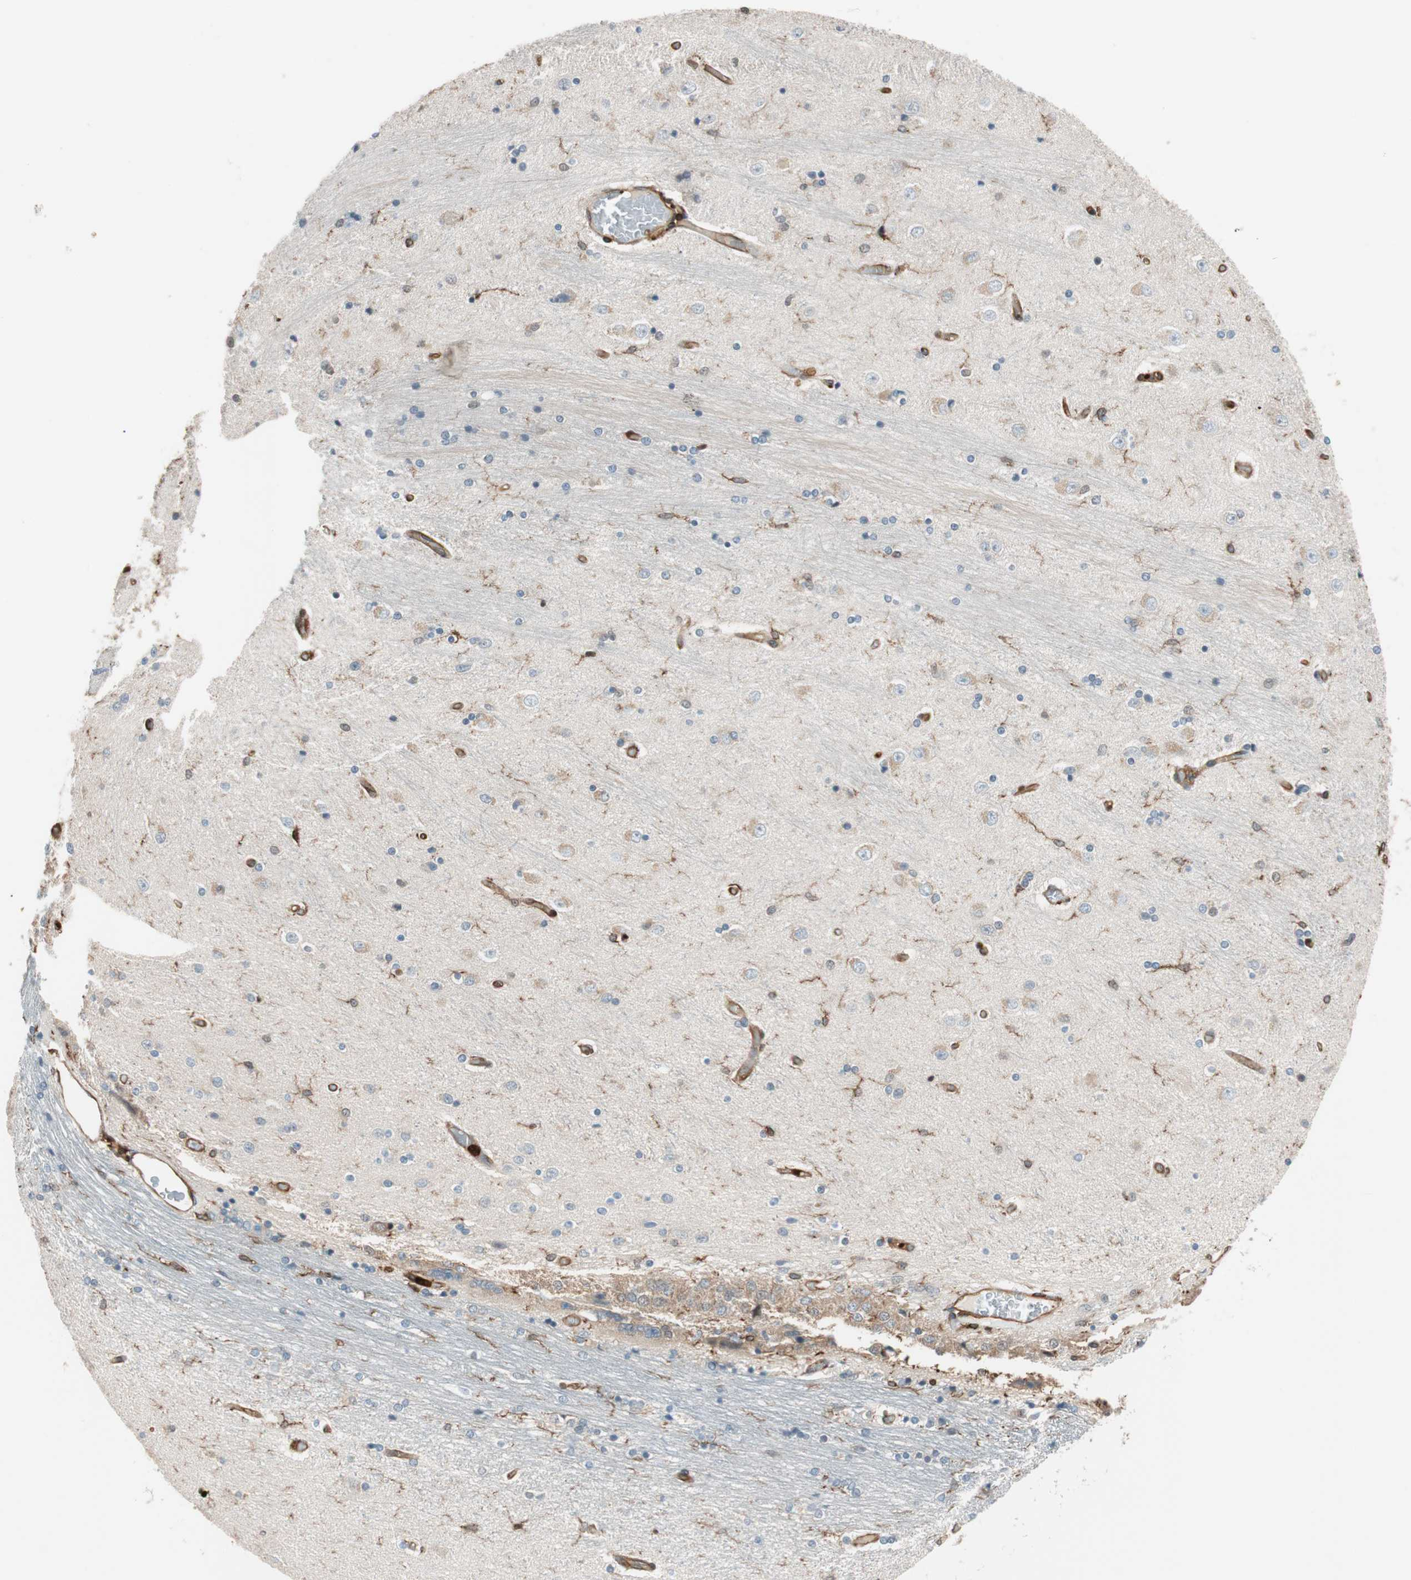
{"staining": {"intensity": "weak", "quantity": "25%-75%", "location": "cytoplasmic/membranous"}, "tissue": "hippocampus", "cell_type": "Glial cells", "image_type": "normal", "snomed": [{"axis": "morphology", "description": "Normal tissue, NOS"}, {"axis": "topography", "description": "Hippocampus"}], "caption": "Immunohistochemical staining of normal hippocampus exhibits low levels of weak cytoplasmic/membranous staining in about 25%-75% of glial cells.", "gene": "VASP", "patient": {"sex": "female", "age": 54}}